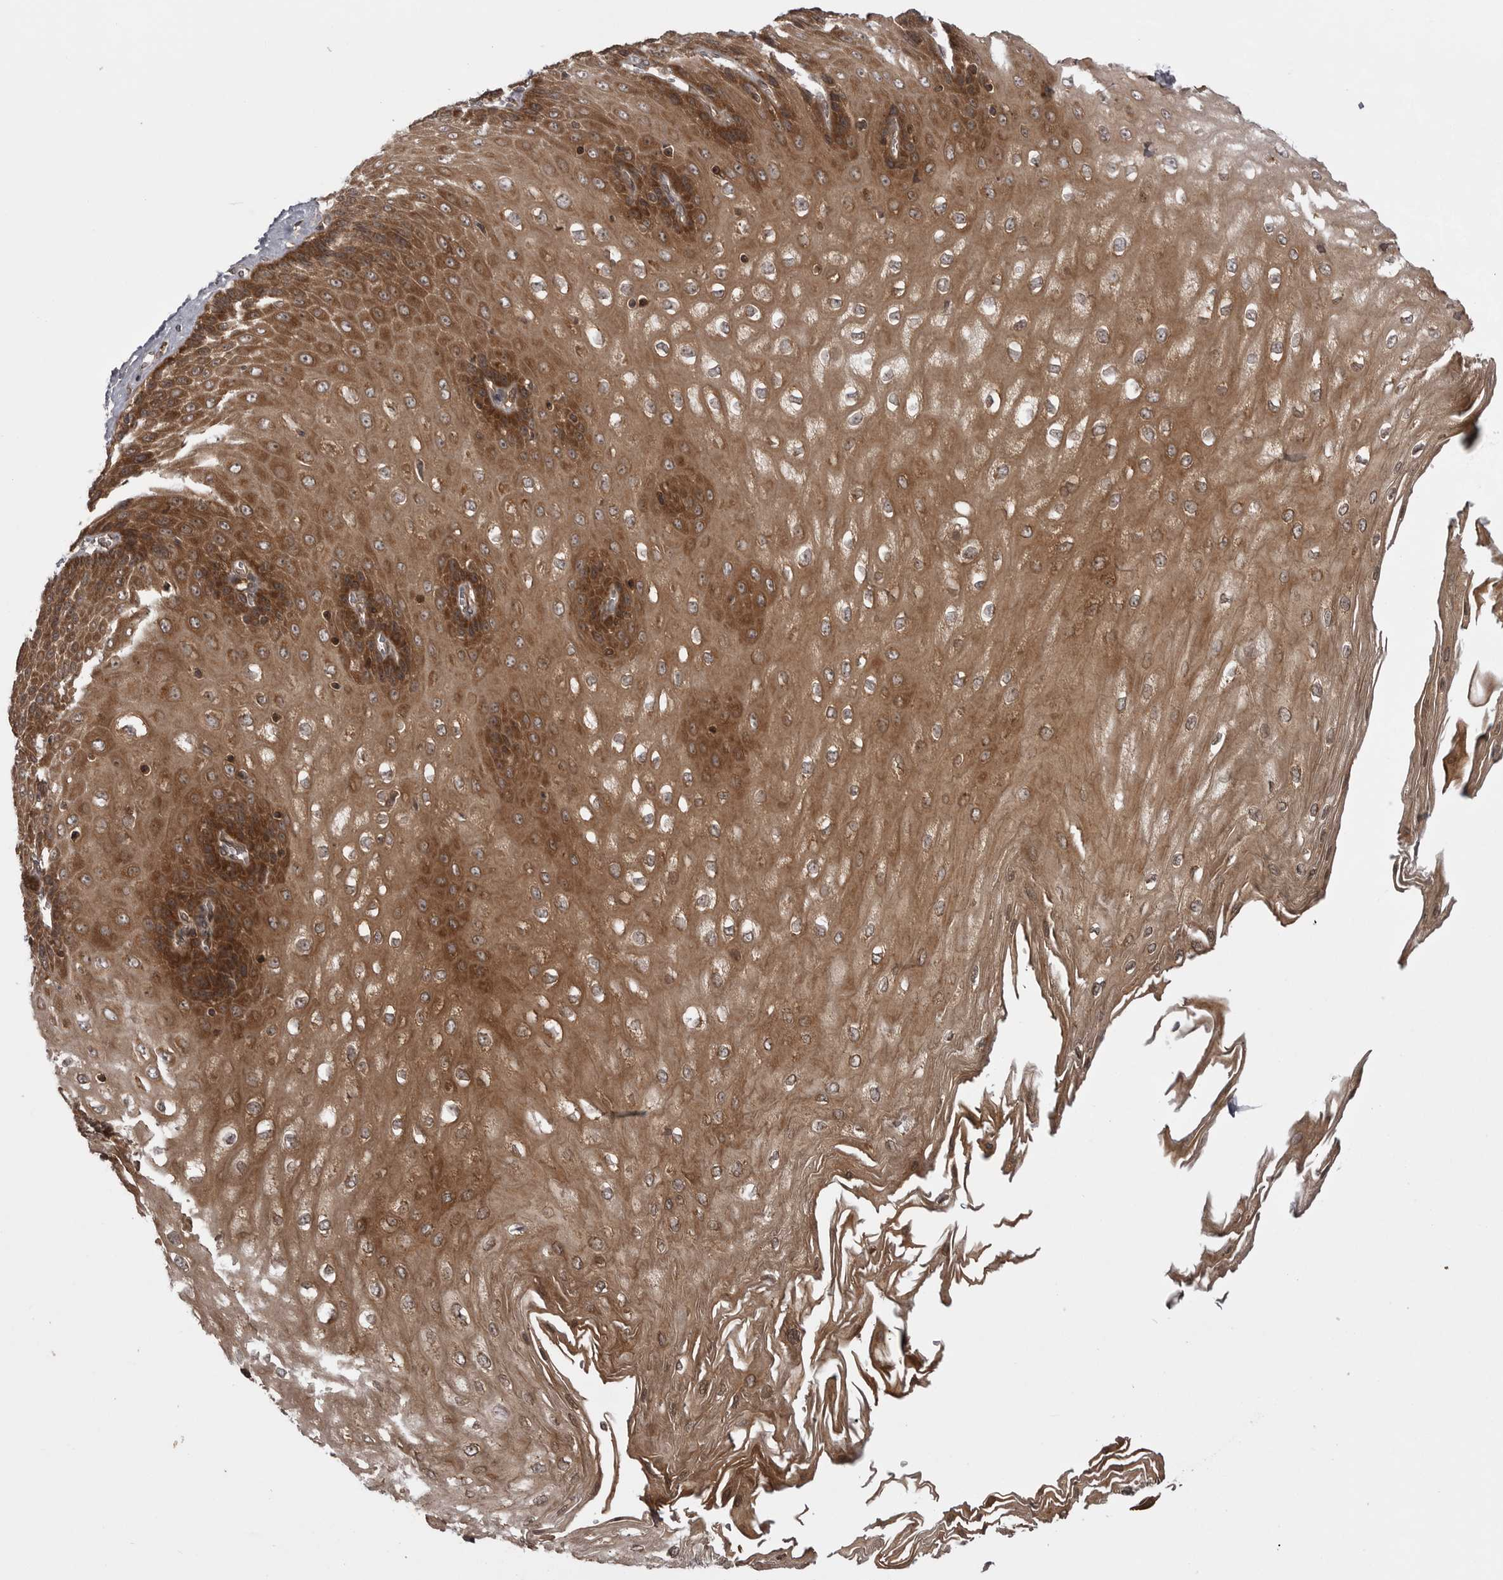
{"staining": {"intensity": "strong", "quantity": ">75%", "location": "cytoplasmic/membranous"}, "tissue": "esophagus", "cell_type": "Squamous epithelial cells", "image_type": "normal", "snomed": [{"axis": "morphology", "description": "Normal tissue, NOS"}, {"axis": "topography", "description": "Esophagus"}], "caption": "Immunohistochemistry (IHC) image of normal esophagus: human esophagus stained using immunohistochemistry displays high levels of strong protein expression localized specifically in the cytoplasmic/membranous of squamous epithelial cells, appearing as a cytoplasmic/membranous brown color.", "gene": "STK24", "patient": {"sex": "male", "age": 60}}